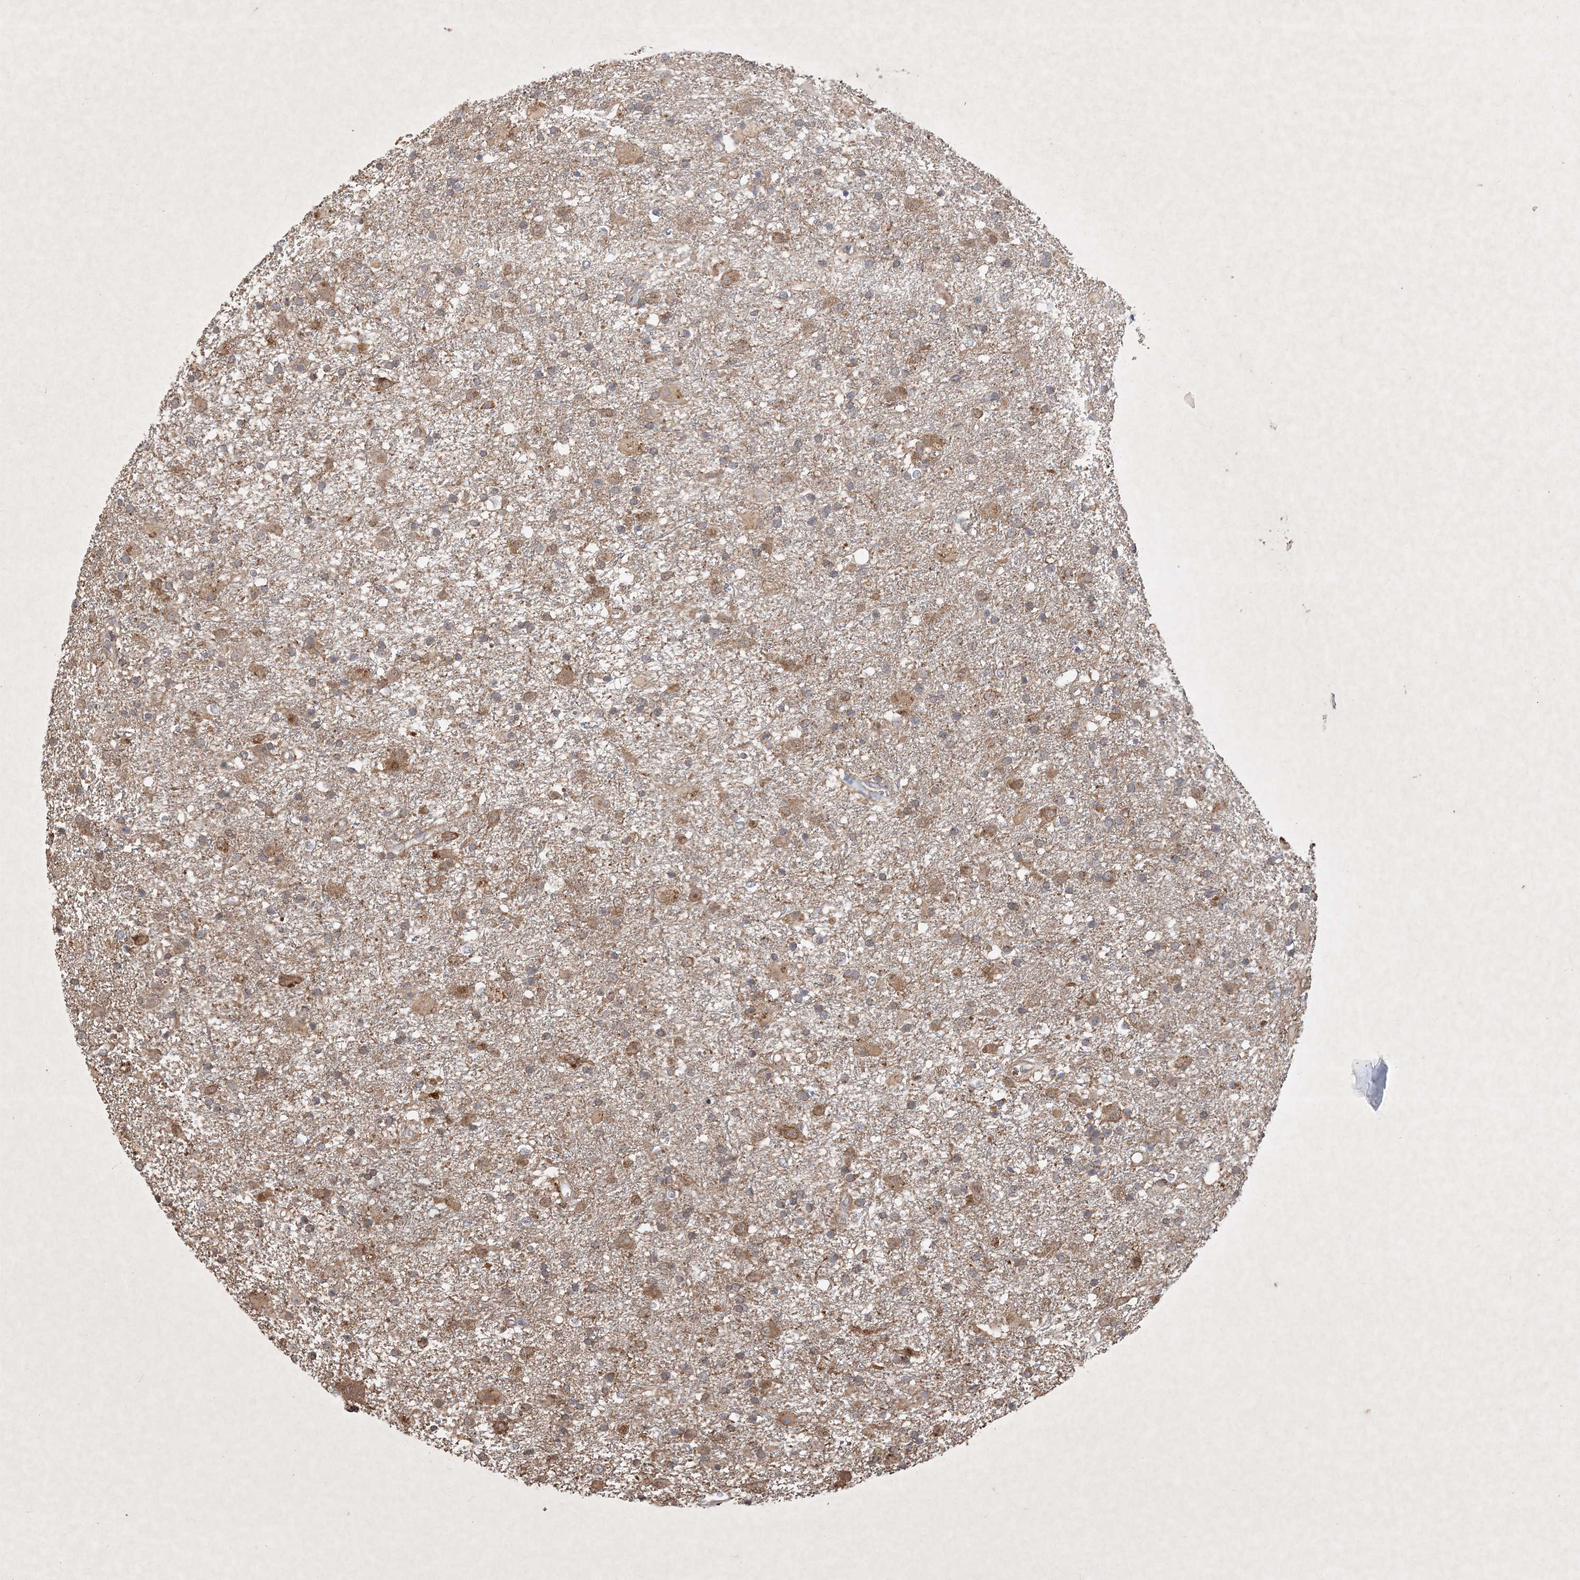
{"staining": {"intensity": "moderate", "quantity": "<25%", "location": "cytoplasmic/membranous"}, "tissue": "glioma", "cell_type": "Tumor cells", "image_type": "cancer", "snomed": [{"axis": "morphology", "description": "Glioma, malignant, Low grade"}, {"axis": "topography", "description": "Brain"}], "caption": "Malignant low-grade glioma stained for a protein displays moderate cytoplasmic/membranous positivity in tumor cells. Nuclei are stained in blue.", "gene": "AKR7A2", "patient": {"sex": "male", "age": 65}}